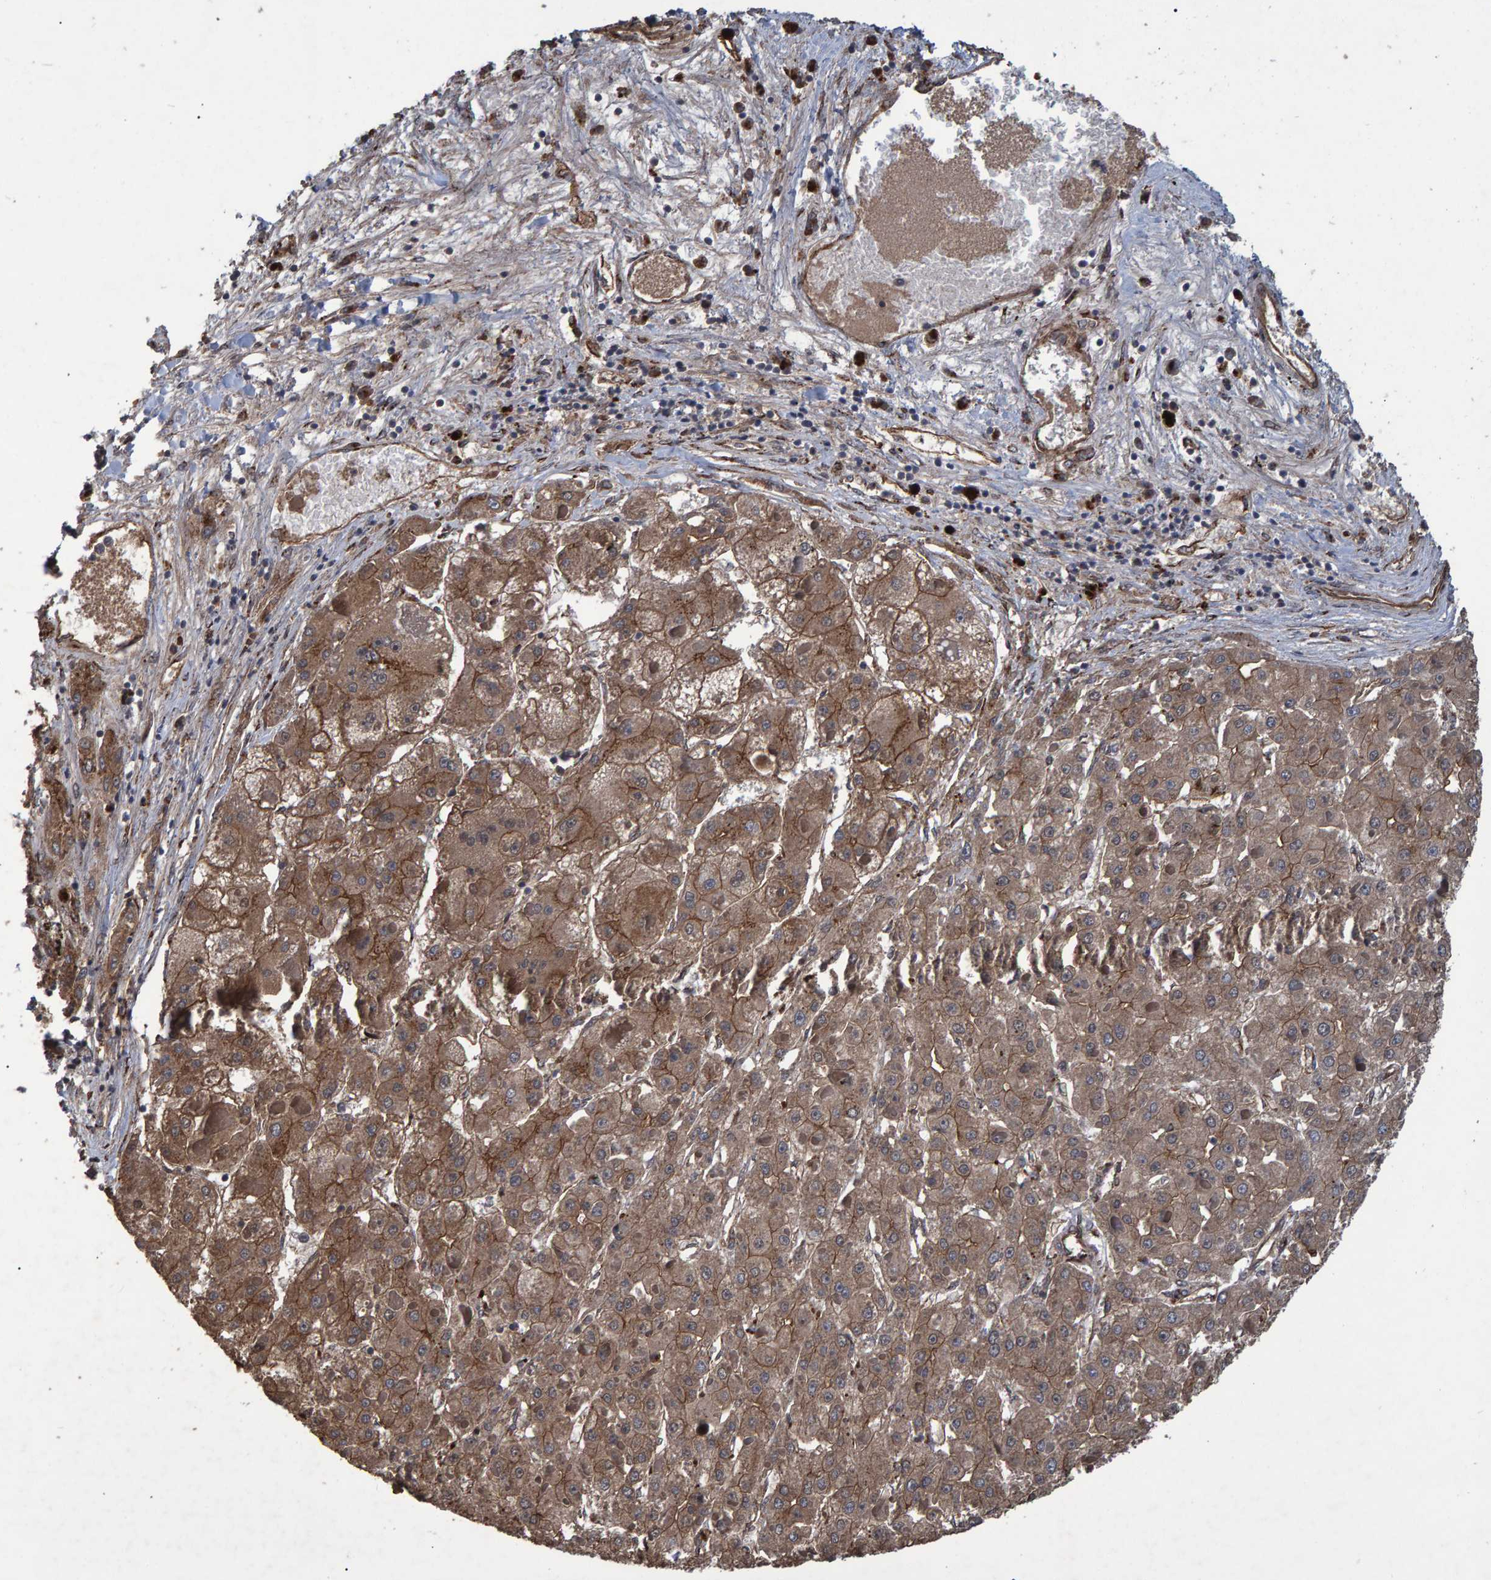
{"staining": {"intensity": "moderate", "quantity": ">75%", "location": "cytoplasmic/membranous"}, "tissue": "liver cancer", "cell_type": "Tumor cells", "image_type": "cancer", "snomed": [{"axis": "morphology", "description": "Carcinoma, Hepatocellular, NOS"}, {"axis": "topography", "description": "Liver"}], "caption": "Human hepatocellular carcinoma (liver) stained with a protein marker reveals moderate staining in tumor cells.", "gene": "TRIM68", "patient": {"sex": "female", "age": 73}}